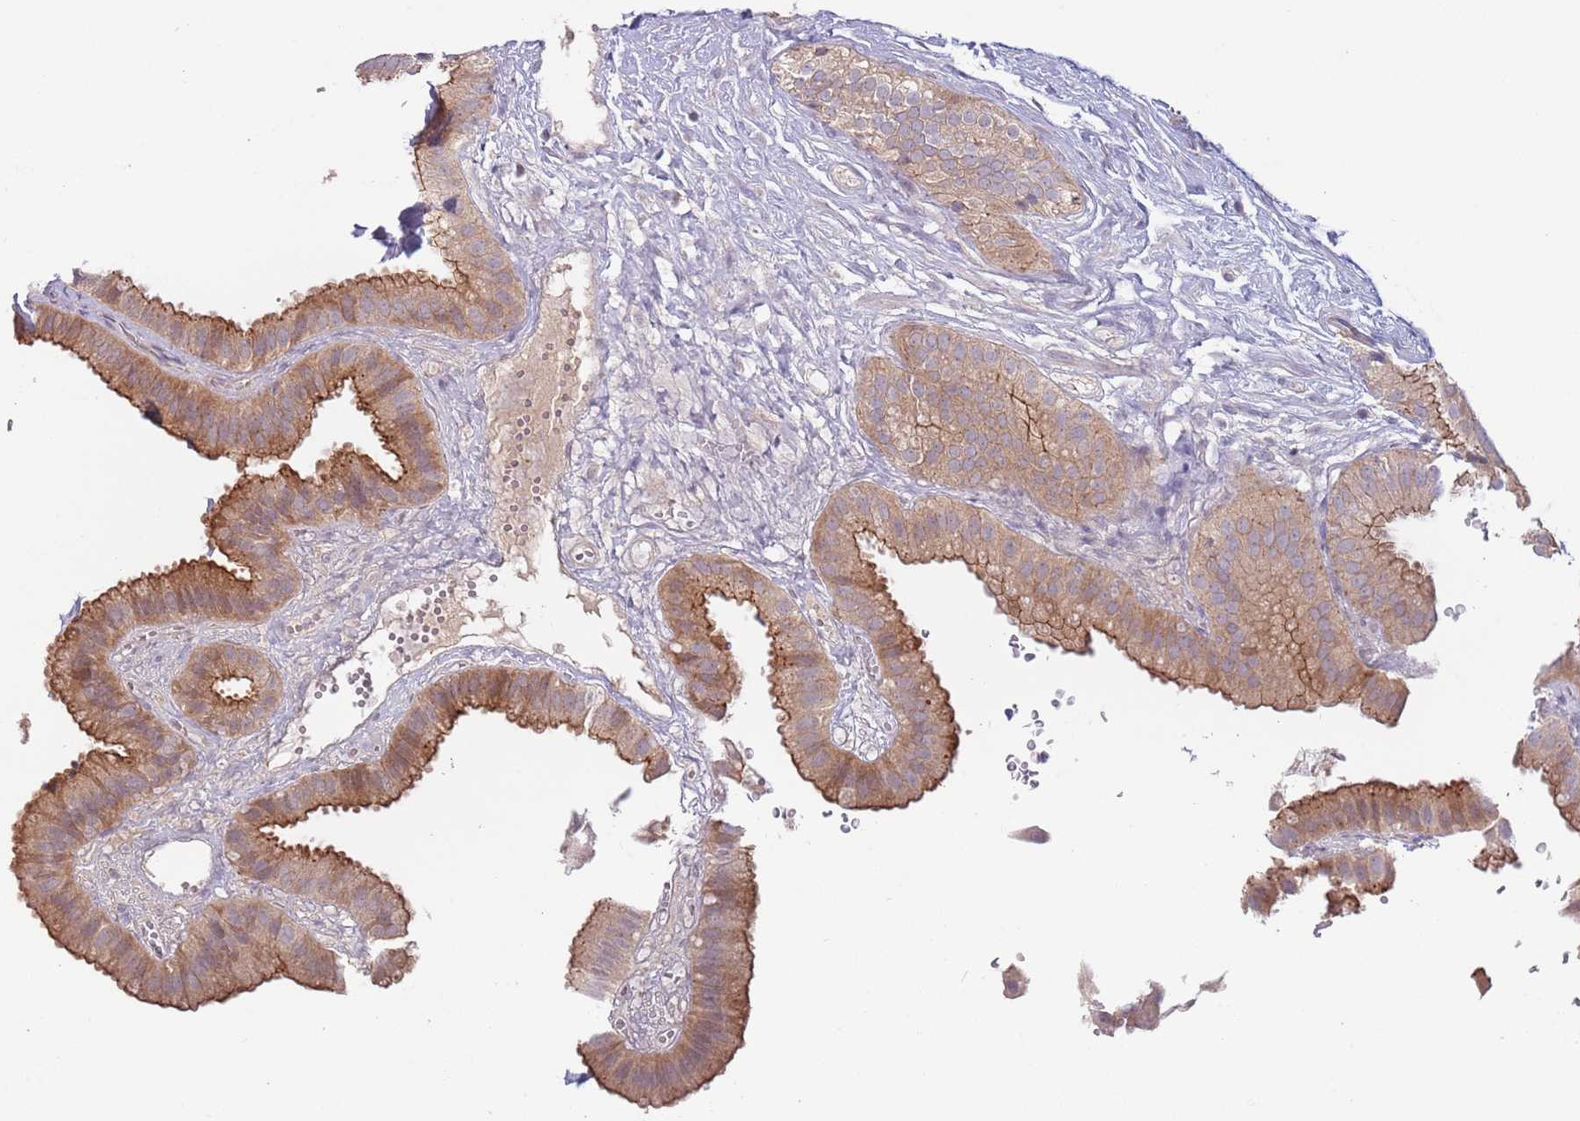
{"staining": {"intensity": "moderate", "quantity": ">75%", "location": "cytoplasmic/membranous"}, "tissue": "gallbladder", "cell_type": "Glandular cells", "image_type": "normal", "snomed": [{"axis": "morphology", "description": "Normal tissue, NOS"}, {"axis": "topography", "description": "Gallbladder"}], "caption": "Moderate cytoplasmic/membranous staining is seen in about >75% of glandular cells in benign gallbladder.", "gene": "SAV1", "patient": {"sex": "female", "age": 61}}